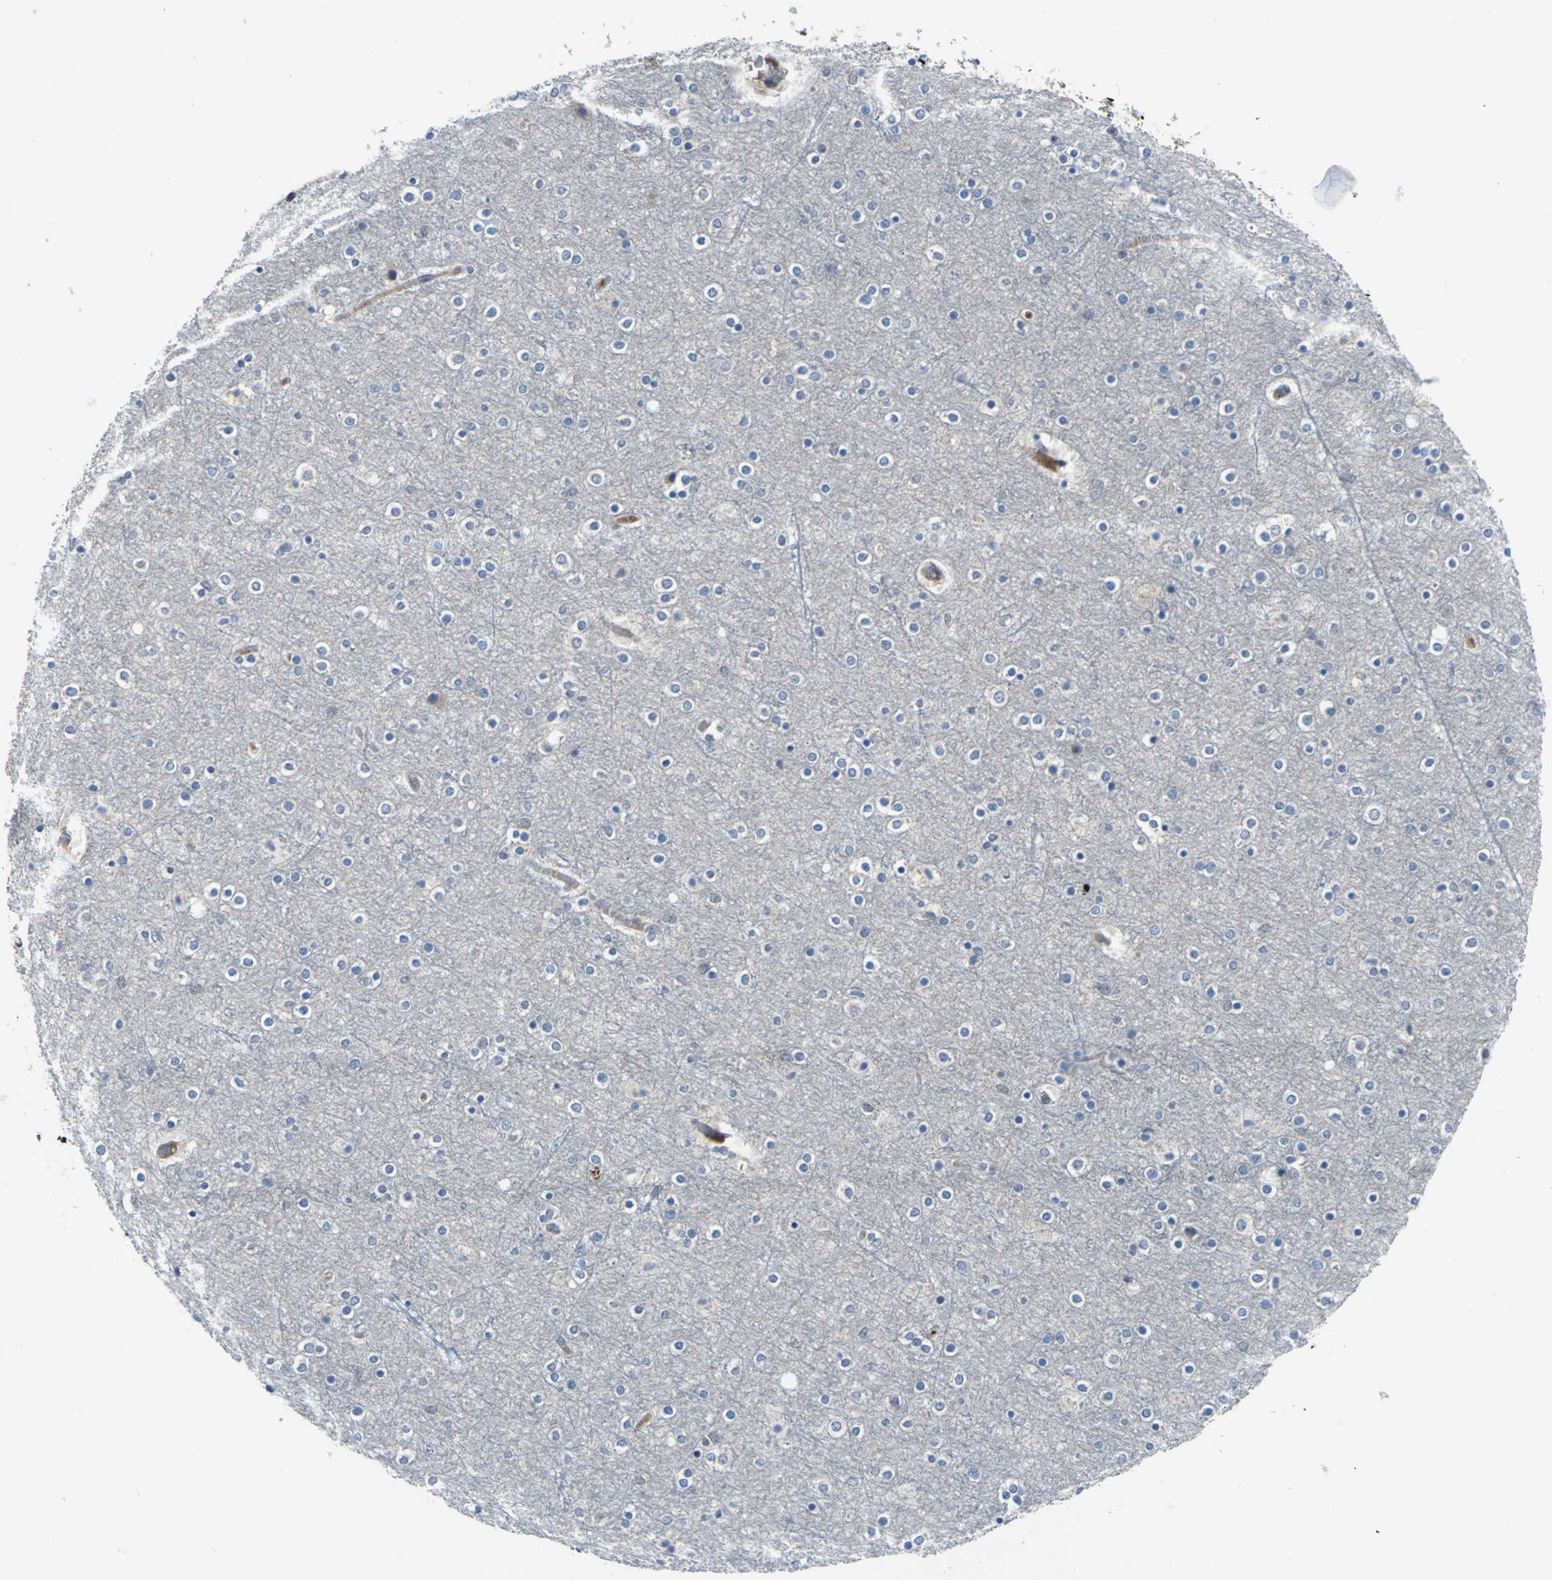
{"staining": {"intensity": "moderate", "quantity": "<25%", "location": "cytoplasmic/membranous"}, "tissue": "cerebral cortex", "cell_type": "Endothelial cells", "image_type": "normal", "snomed": [{"axis": "morphology", "description": "Normal tissue, NOS"}, {"axis": "topography", "description": "Cerebral cortex"}], "caption": "Benign cerebral cortex was stained to show a protein in brown. There is low levels of moderate cytoplasmic/membranous expression in about <25% of endothelial cells. The staining was performed using DAB to visualize the protein expression in brown, while the nuclei were stained in blue with hematoxylin (Magnification: 20x).", "gene": "SELP", "patient": {"sex": "female", "age": 54}}